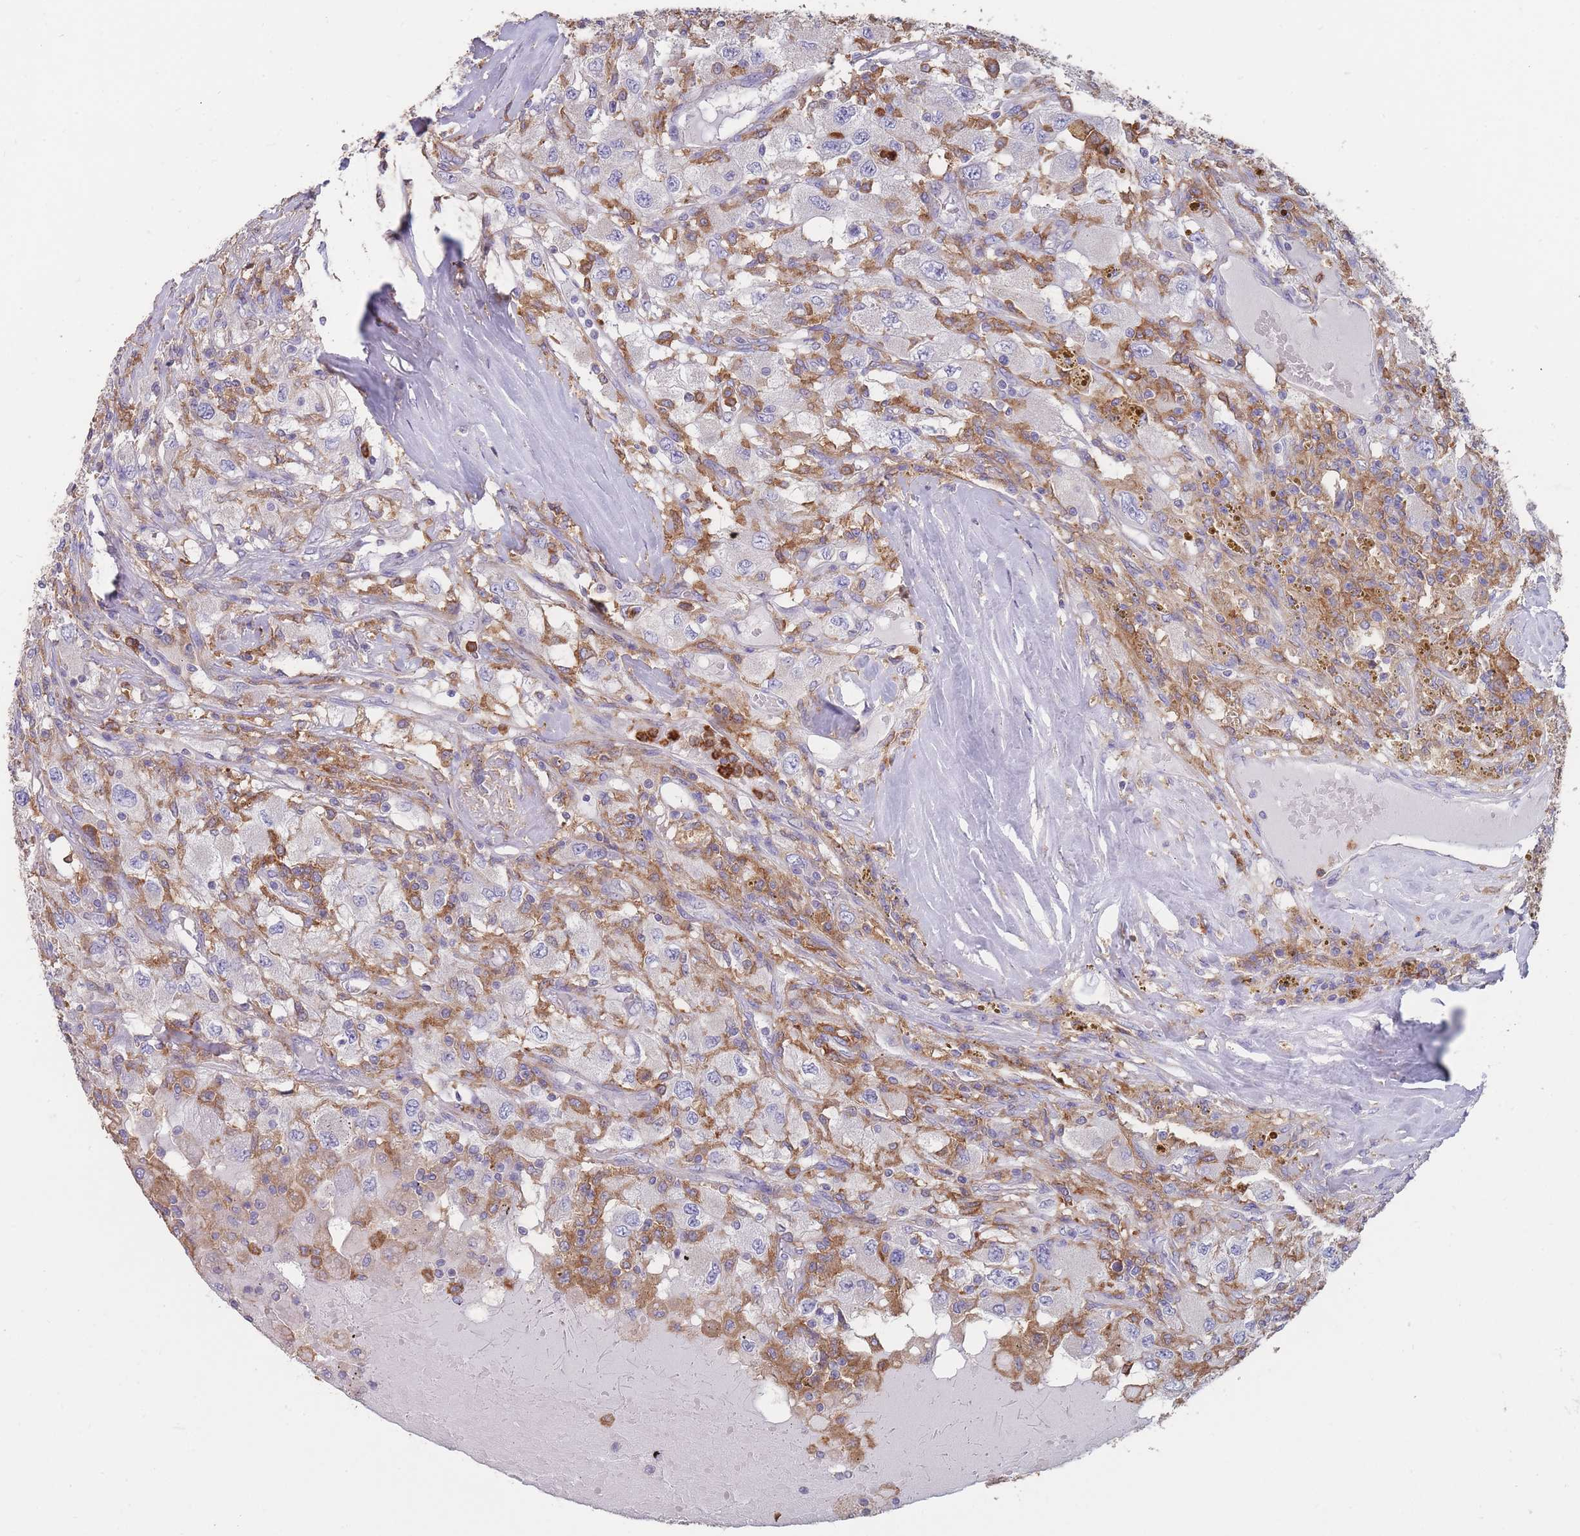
{"staining": {"intensity": "negative", "quantity": "none", "location": "none"}, "tissue": "renal cancer", "cell_type": "Tumor cells", "image_type": "cancer", "snomed": [{"axis": "morphology", "description": "Adenocarcinoma, NOS"}, {"axis": "topography", "description": "Kidney"}], "caption": "This image is of renal adenocarcinoma stained with IHC to label a protein in brown with the nuclei are counter-stained blue. There is no staining in tumor cells.", "gene": "CLEC12A", "patient": {"sex": "female", "age": 67}}